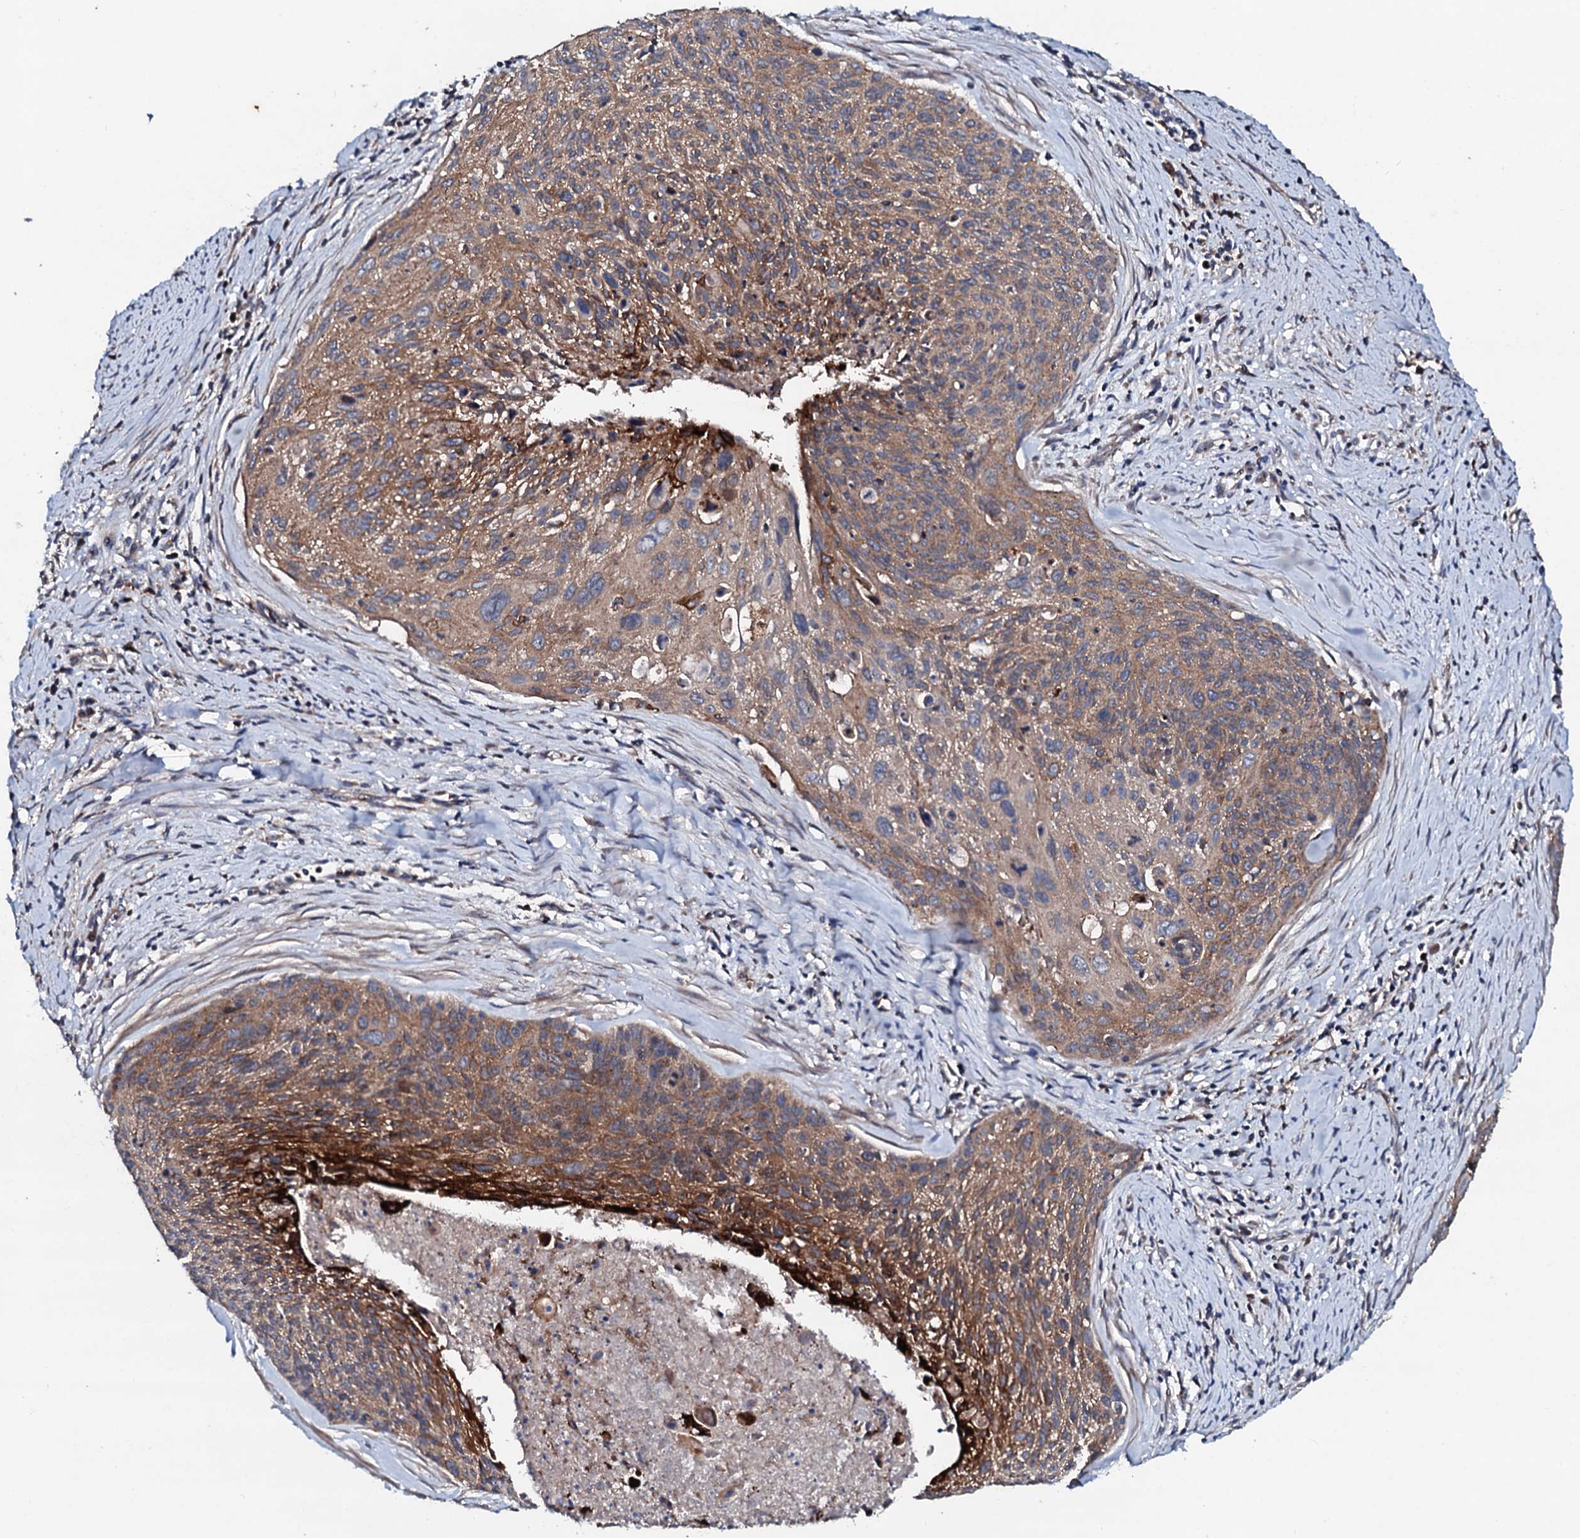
{"staining": {"intensity": "moderate", "quantity": ">75%", "location": "cytoplasmic/membranous"}, "tissue": "cervical cancer", "cell_type": "Tumor cells", "image_type": "cancer", "snomed": [{"axis": "morphology", "description": "Squamous cell carcinoma, NOS"}, {"axis": "topography", "description": "Cervix"}], "caption": "Brown immunohistochemical staining in cervical squamous cell carcinoma shows moderate cytoplasmic/membranous staining in approximately >75% of tumor cells.", "gene": "SDHAF2", "patient": {"sex": "female", "age": 55}}